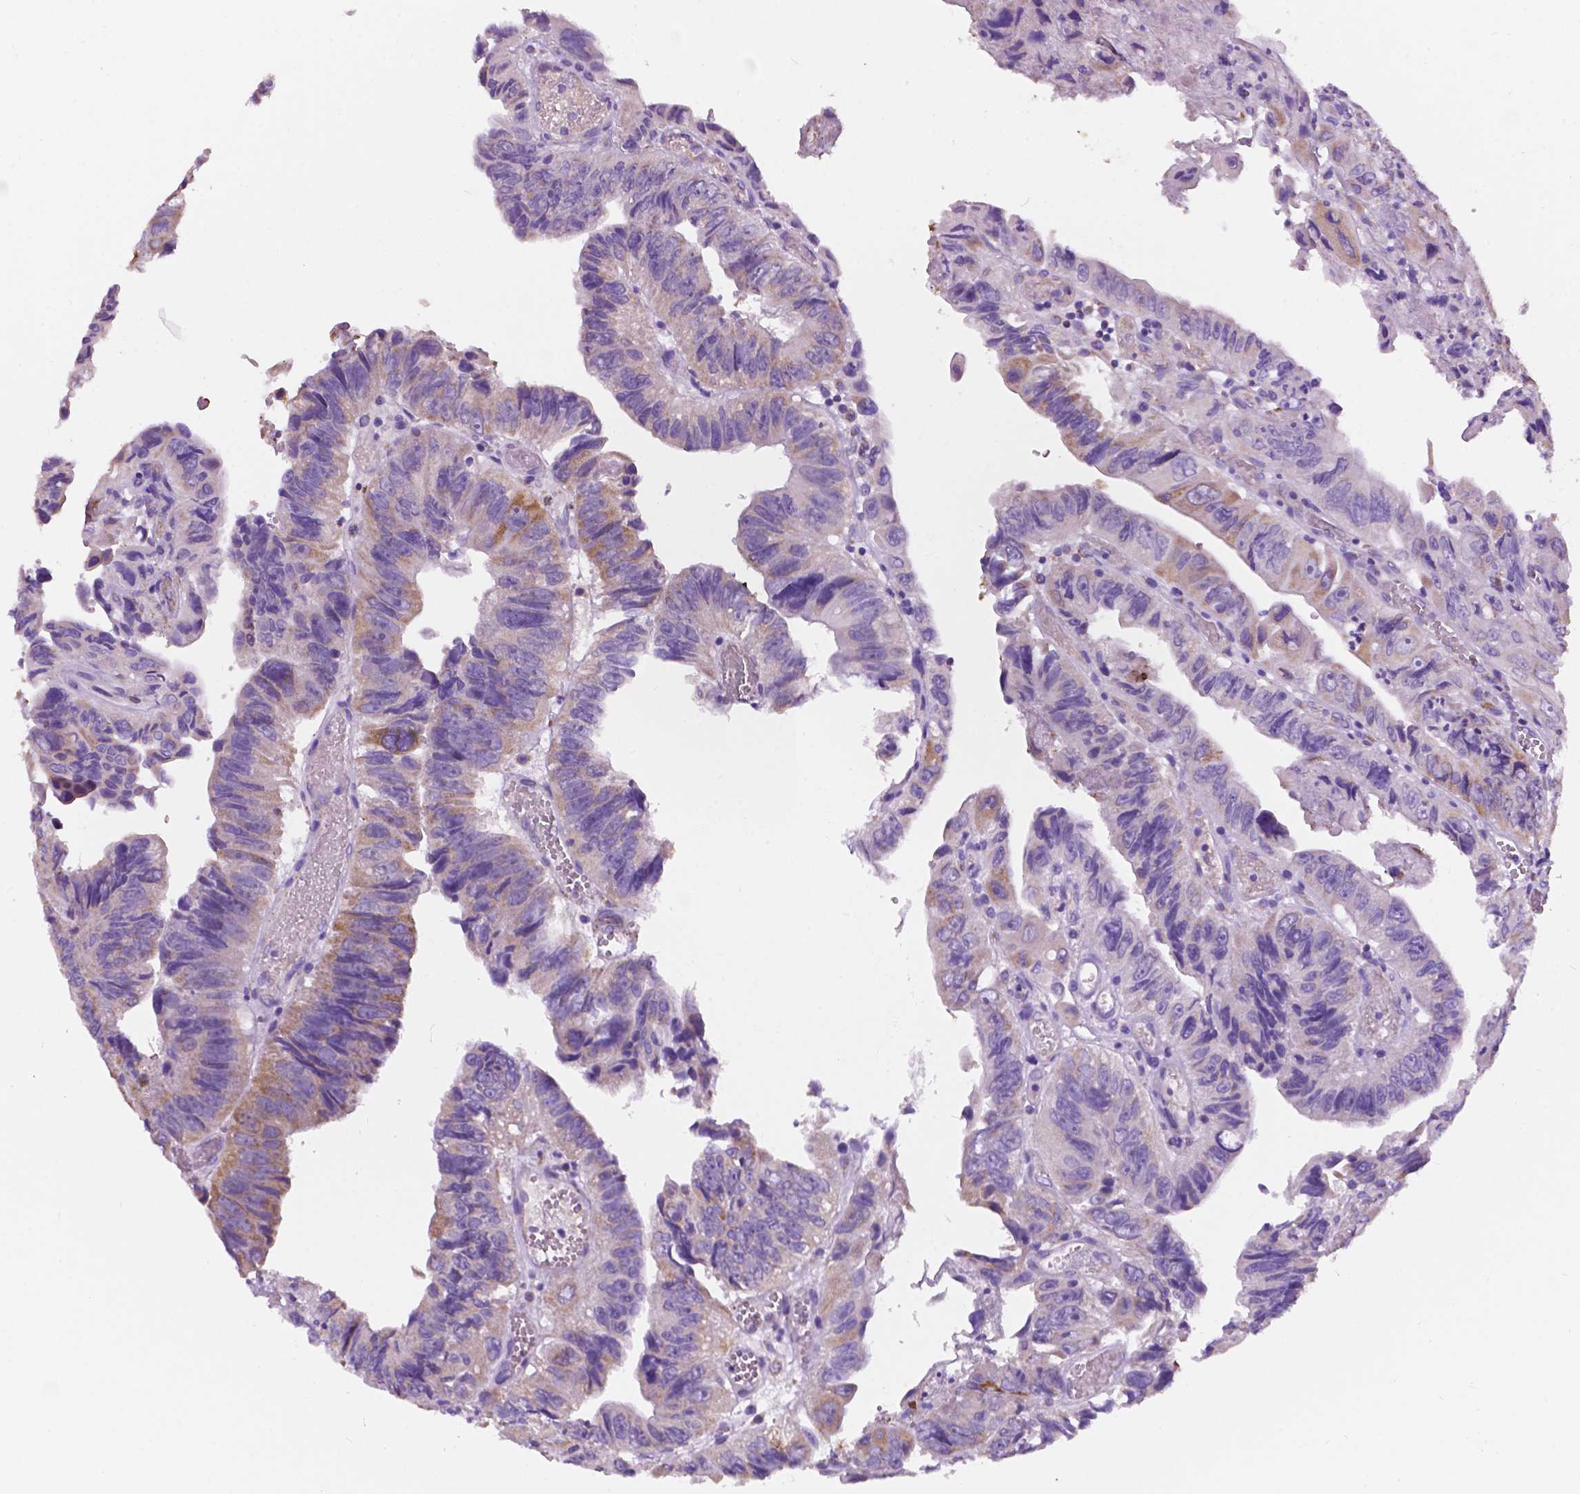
{"staining": {"intensity": "moderate", "quantity": "<25%", "location": "cytoplasmic/membranous"}, "tissue": "colorectal cancer", "cell_type": "Tumor cells", "image_type": "cancer", "snomed": [{"axis": "morphology", "description": "Adenocarcinoma, NOS"}, {"axis": "topography", "description": "Colon"}], "caption": "Protein positivity by IHC reveals moderate cytoplasmic/membranous staining in approximately <25% of tumor cells in colorectal adenocarcinoma.", "gene": "TRPV5", "patient": {"sex": "female", "age": 84}}